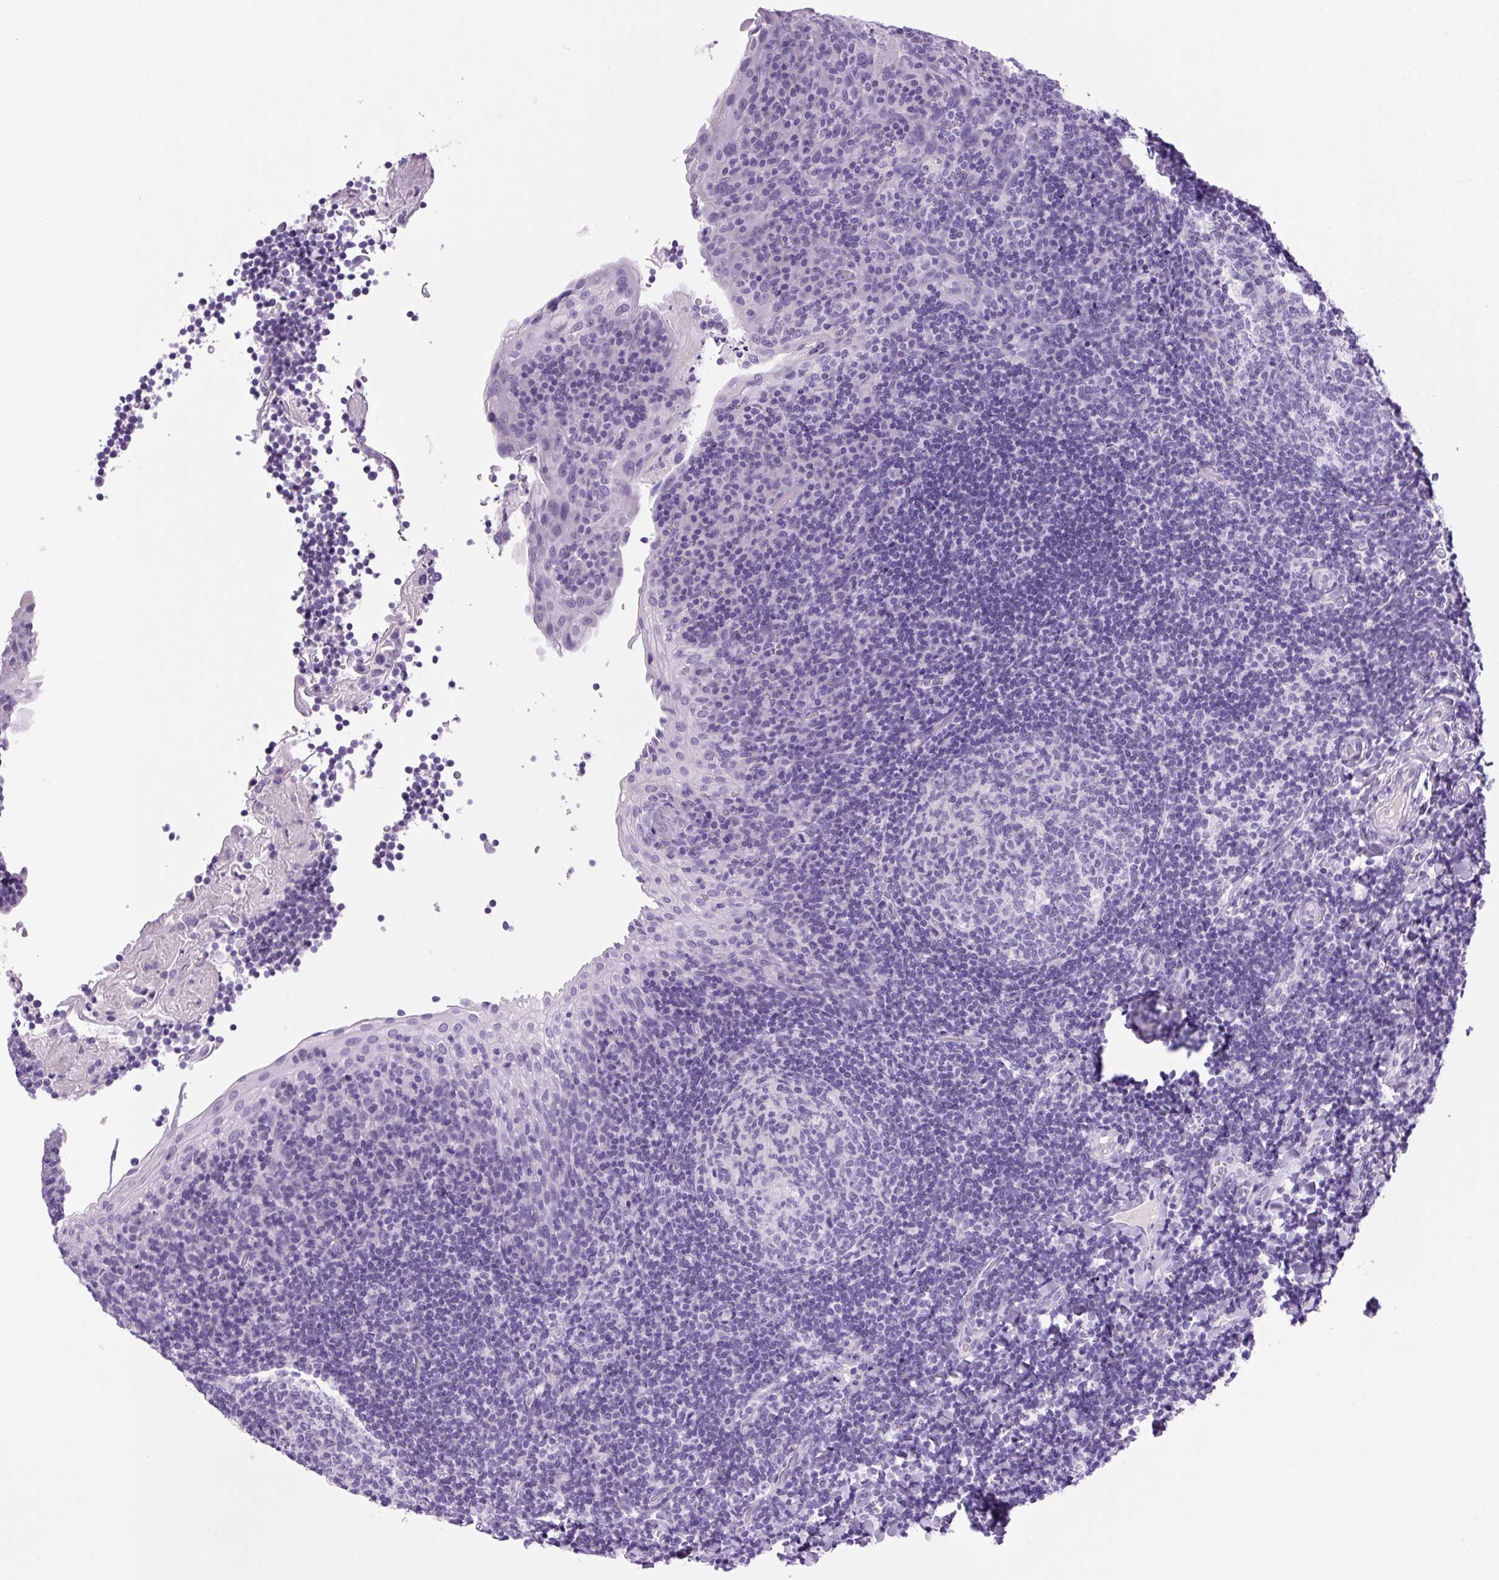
{"staining": {"intensity": "negative", "quantity": "none", "location": "none"}, "tissue": "tonsil", "cell_type": "Germinal center cells", "image_type": "normal", "snomed": [{"axis": "morphology", "description": "Normal tissue, NOS"}, {"axis": "topography", "description": "Tonsil"}], "caption": "There is no significant staining in germinal center cells of tonsil. (DAB (3,3'-diaminobenzidine) IHC with hematoxylin counter stain).", "gene": "PRRT1", "patient": {"sex": "male", "age": 17}}